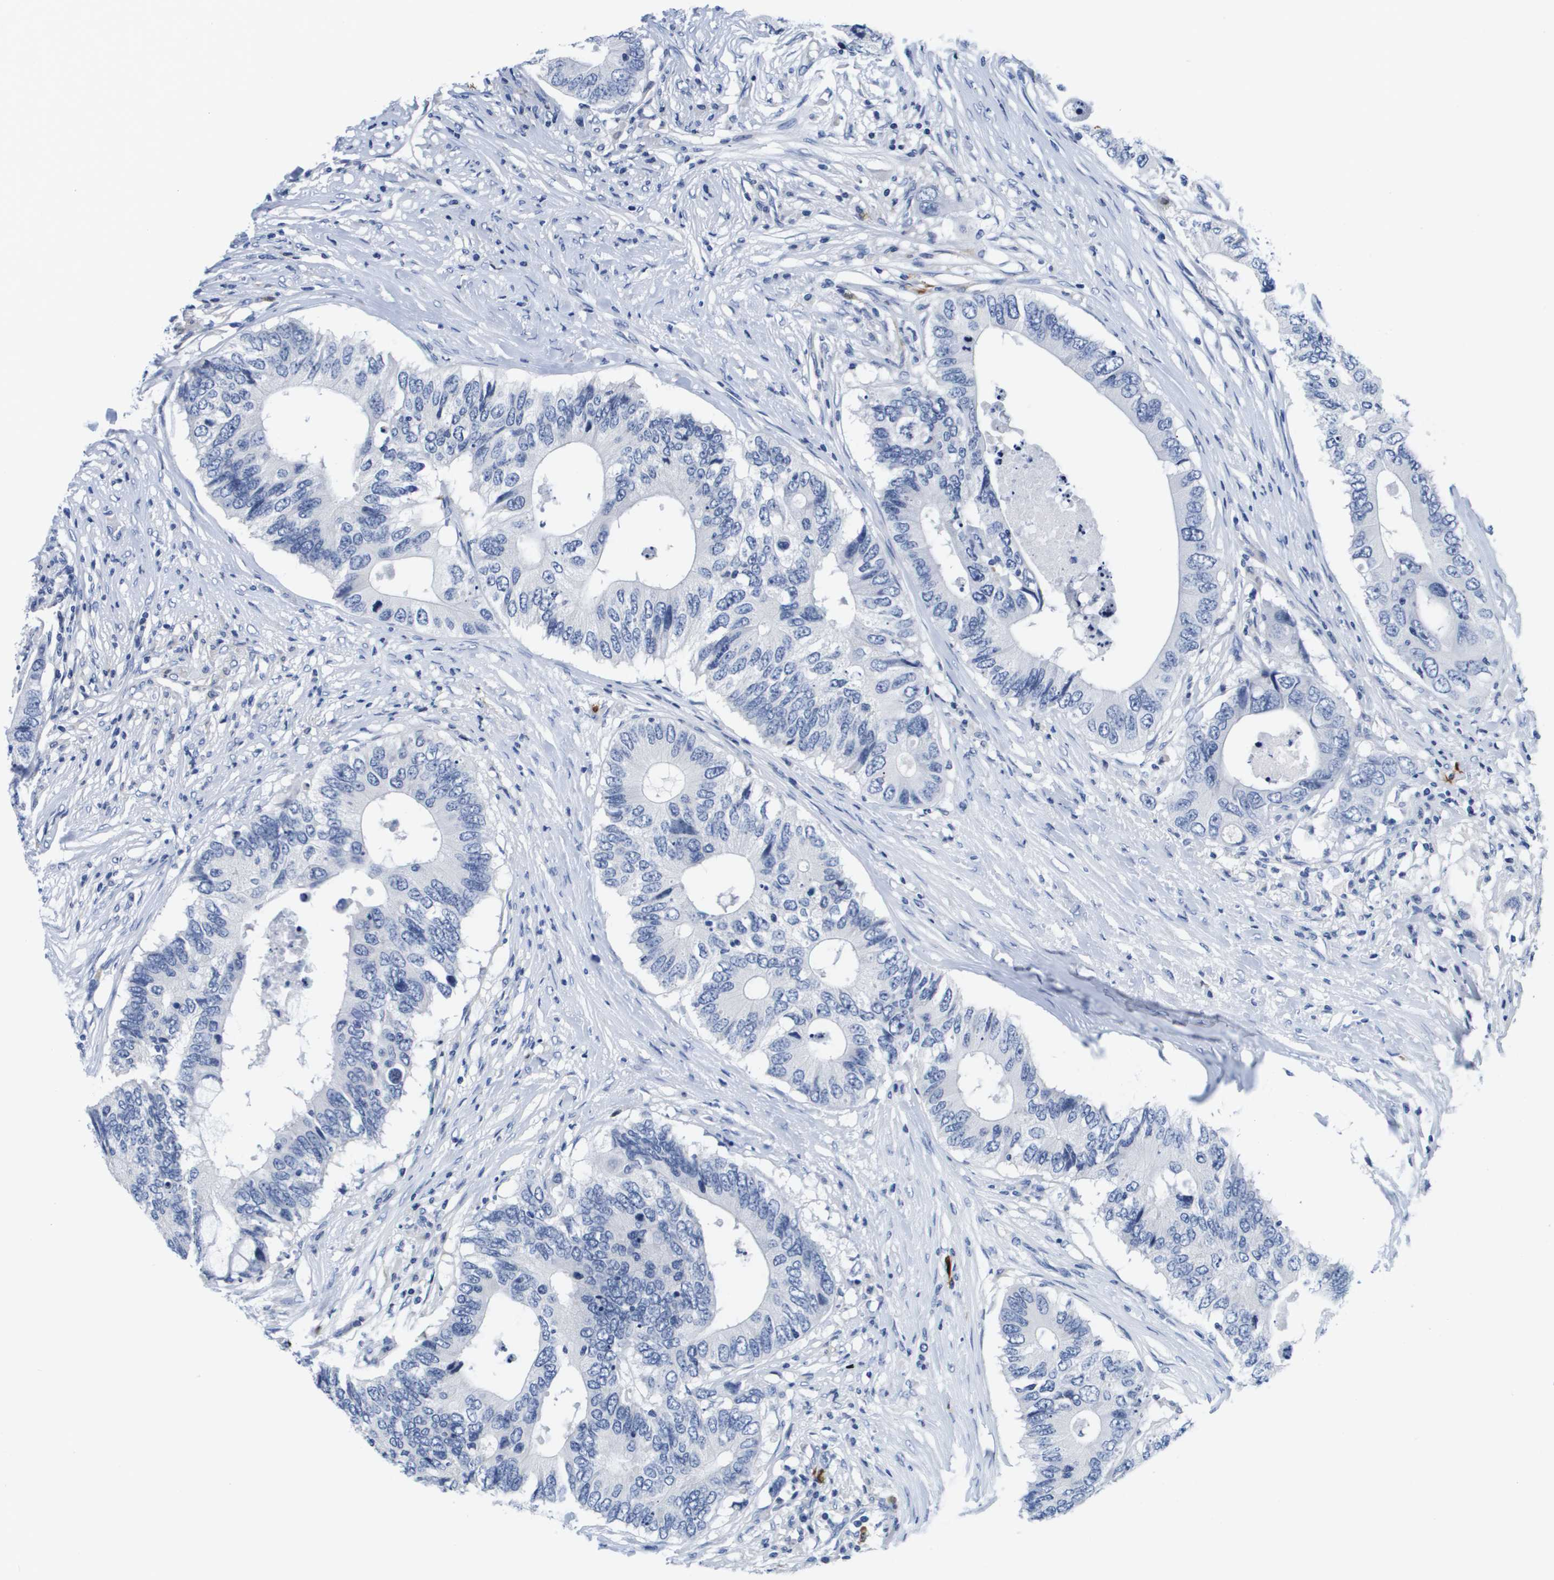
{"staining": {"intensity": "negative", "quantity": "none", "location": "none"}, "tissue": "colorectal cancer", "cell_type": "Tumor cells", "image_type": "cancer", "snomed": [{"axis": "morphology", "description": "Adenocarcinoma, NOS"}, {"axis": "topography", "description": "Colon"}], "caption": "Adenocarcinoma (colorectal) was stained to show a protein in brown. There is no significant staining in tumor cells. The staining is performed using DAB brown chromogen with nuclei counter-stained in using hematoxylin.", "gene": "HMOX1", "patient": {"sex": "male", "age": 71}}